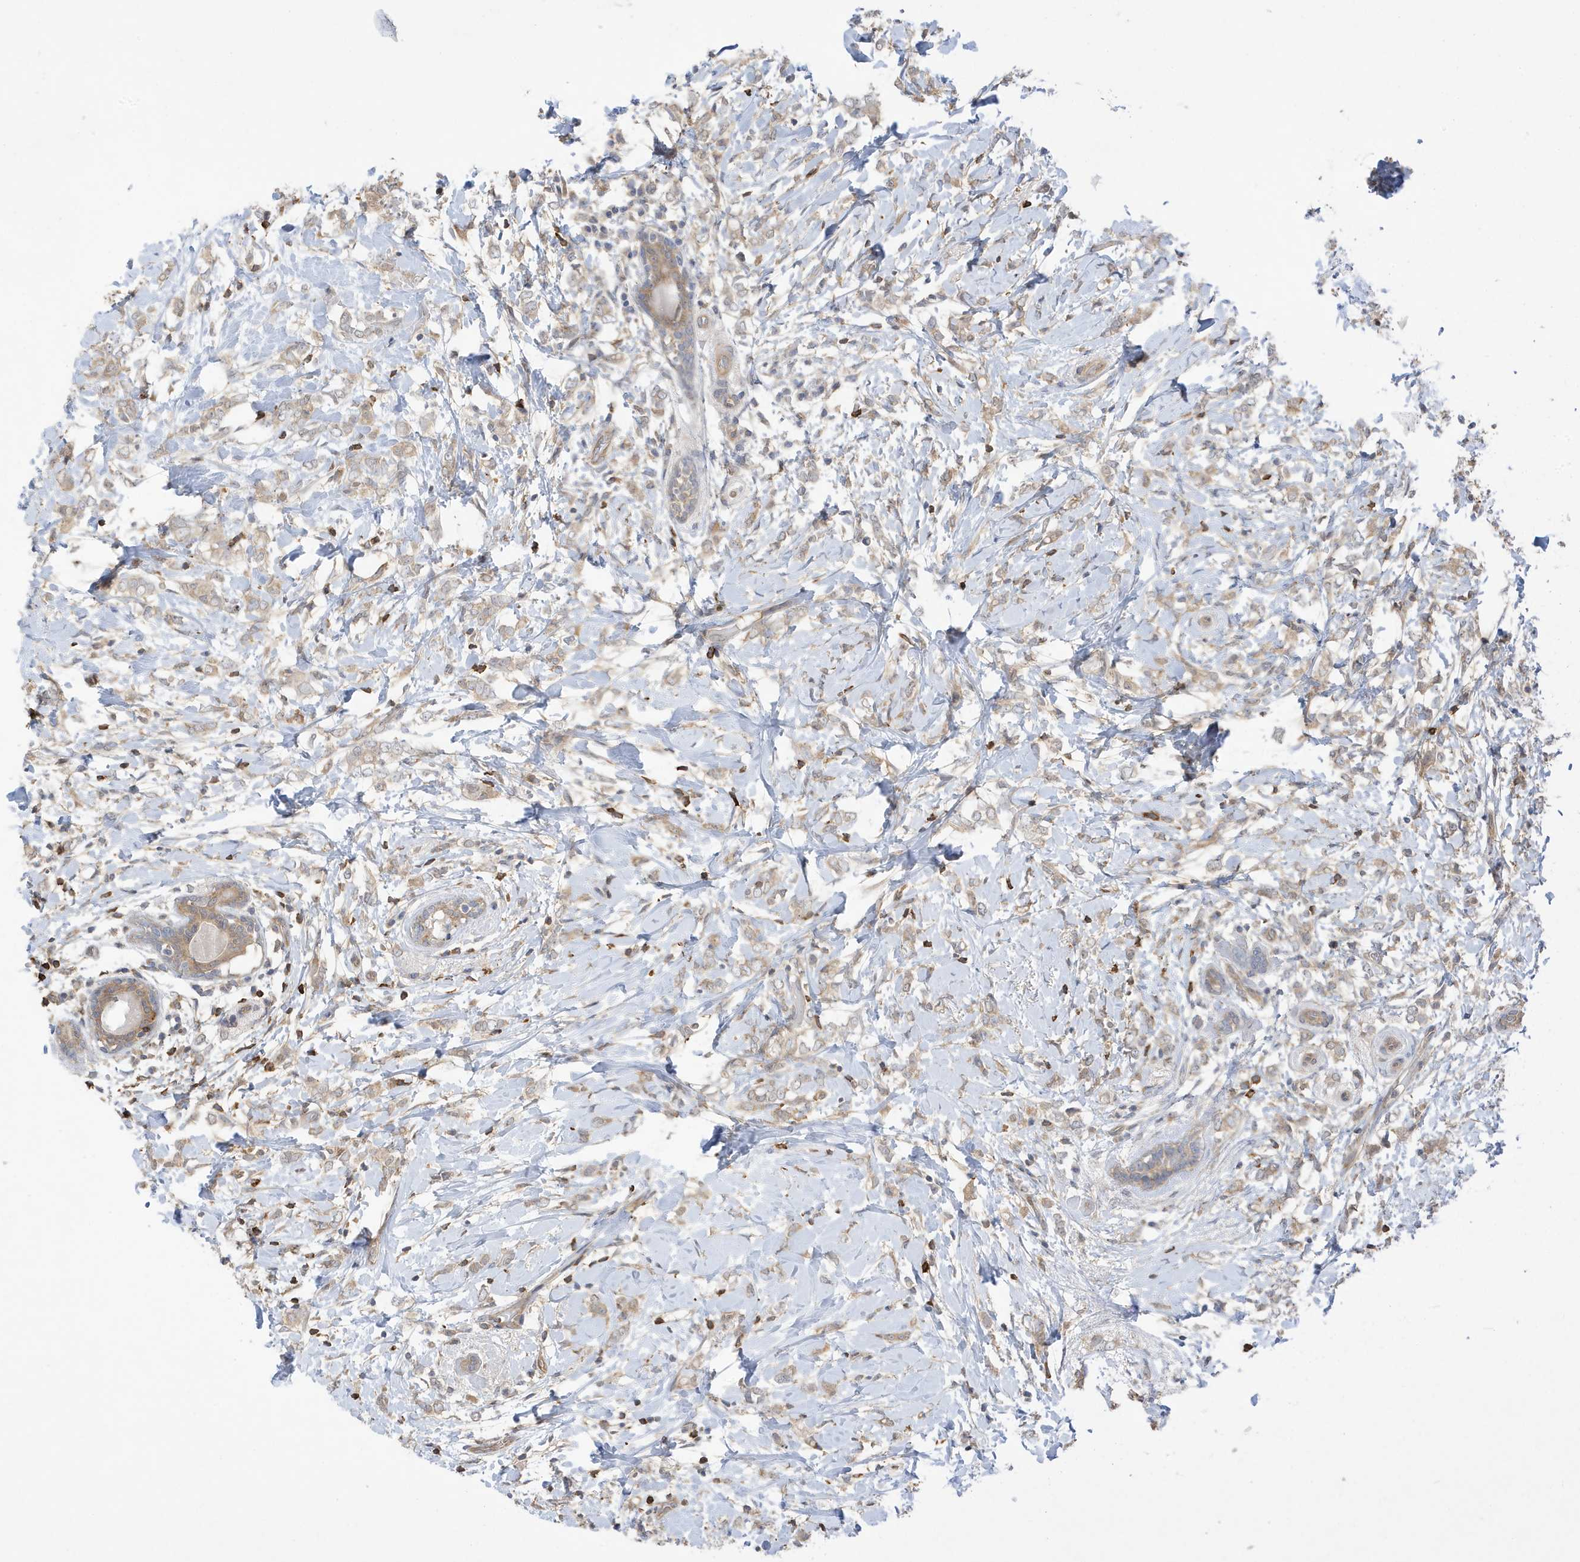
{"staining": {"intensity": "weak", "quantity": "25%-75%", "location": "cytoplasmic/membranous"}, "tissue": "breast cancer", "cell_type": "Tumor cells", "image_type": "cancer", "snomed": [{"axis": "morphology", "description": "Normal tissue, NOS"}, {"axis": "morphology", "description": "Lobular carcinoma"}, {"axis": "topography", "description": "Breast"}], "caption": "The photomicrograph shows staining of breast lobular carcinoma, revealing weak cytoplasmic/membranous protein expression (brown color) within tumor cells. The staining was performed using DAB, with brown indicating positive protein expression. Nuclei are stained blue with hematoxylin.", "gene": "PHACTR2", "patient": {"sex": "female", "age": 47}}